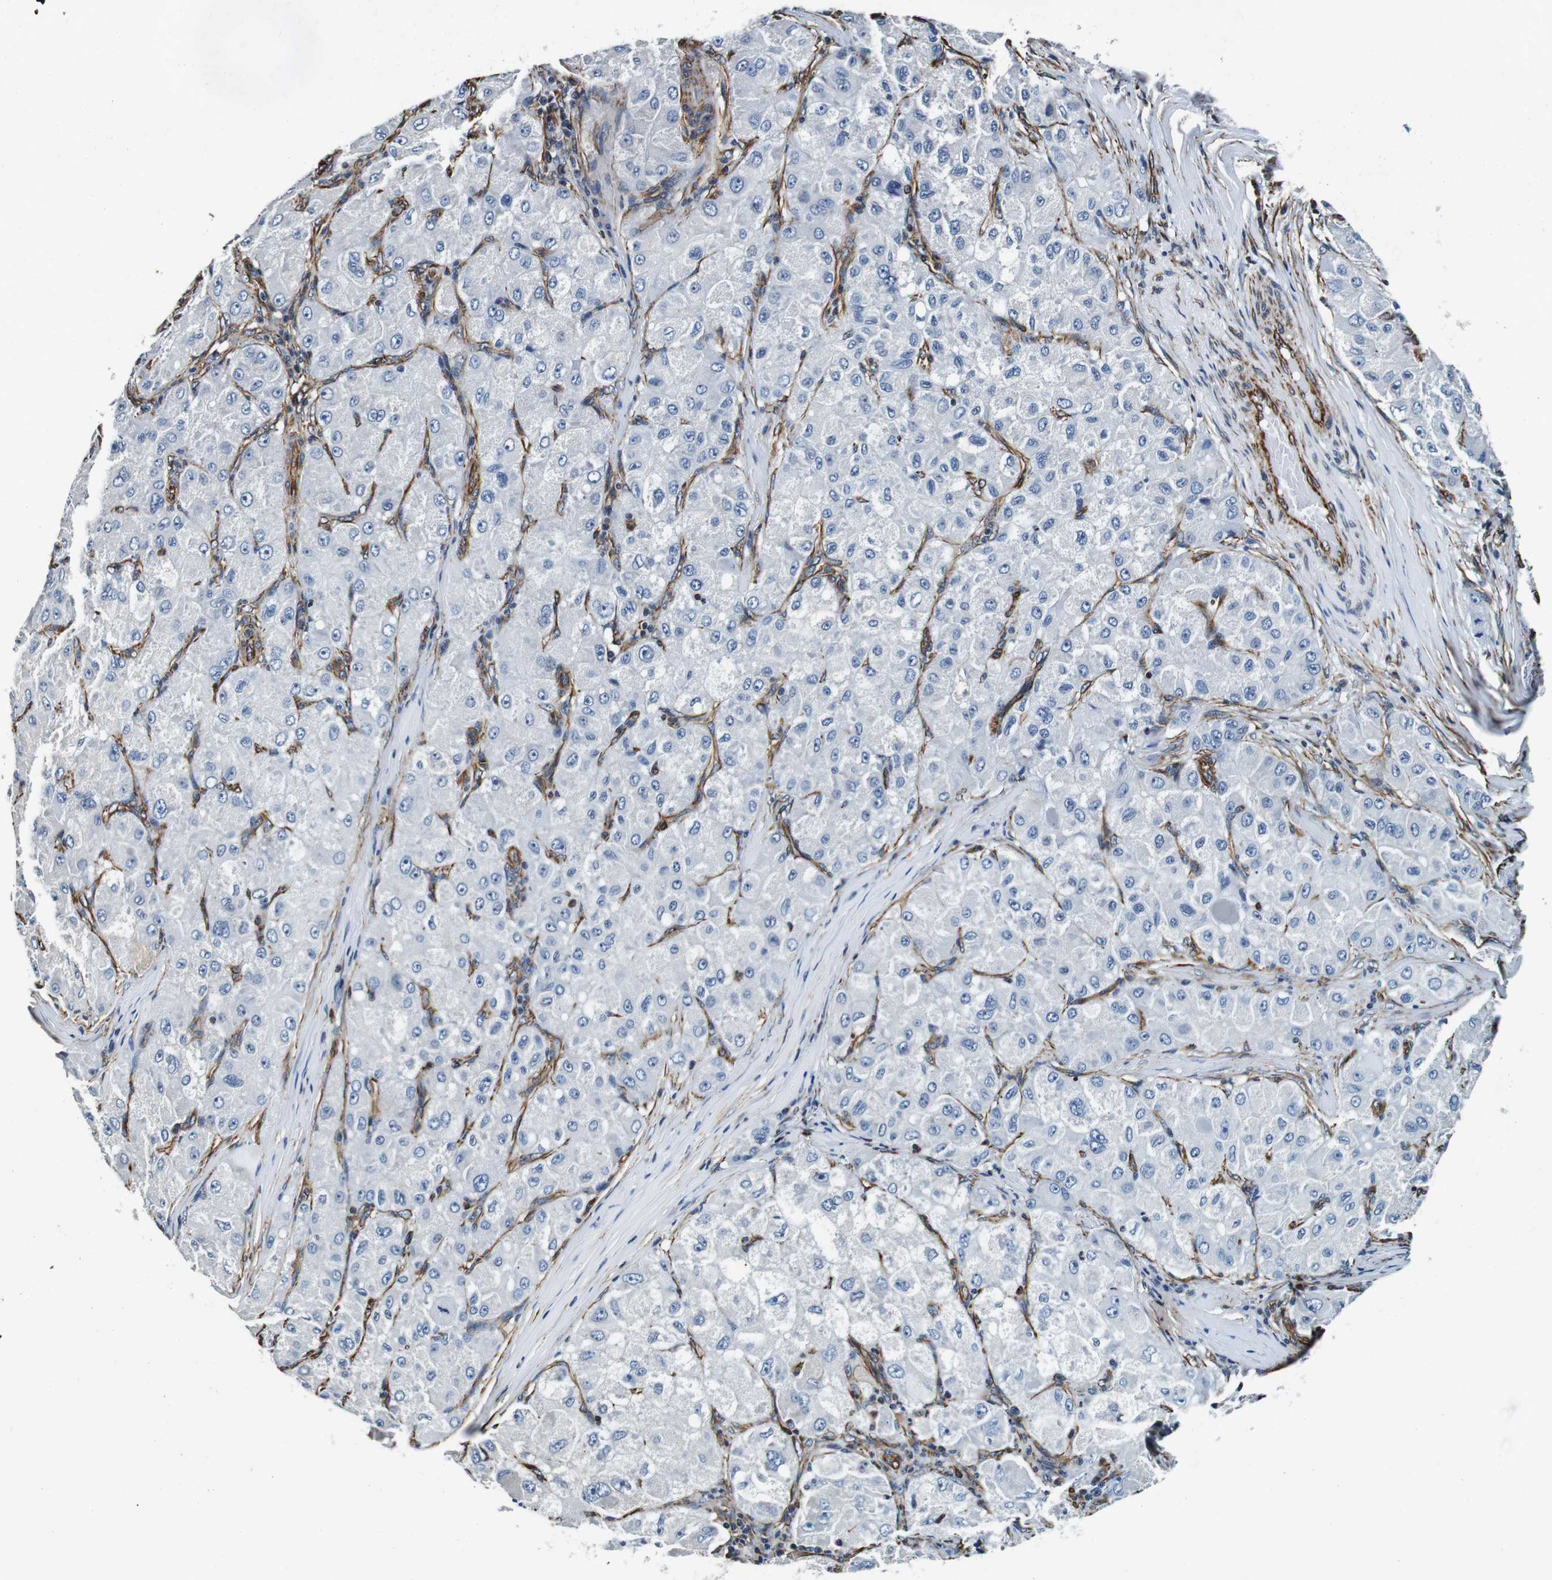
{"staining": {"intensity": "negative", "quantity": "none", "location": "none"}, "tissue": "liver cancer", "cell_type": "Tumor cells", "image_type": "cancer", "snomed": [{"axis": "morphology", "description": "Carcinoma, Hepatocellular, NOS"}, {"axis": "topography", "description": "Liver"}], "caption": "This is an immunohistochemistry (IHC) image of human liver cancer. There is no positivity in tumor cells.", "gene": "GJE1", "patient": {"sex": "male", "age": 80}}